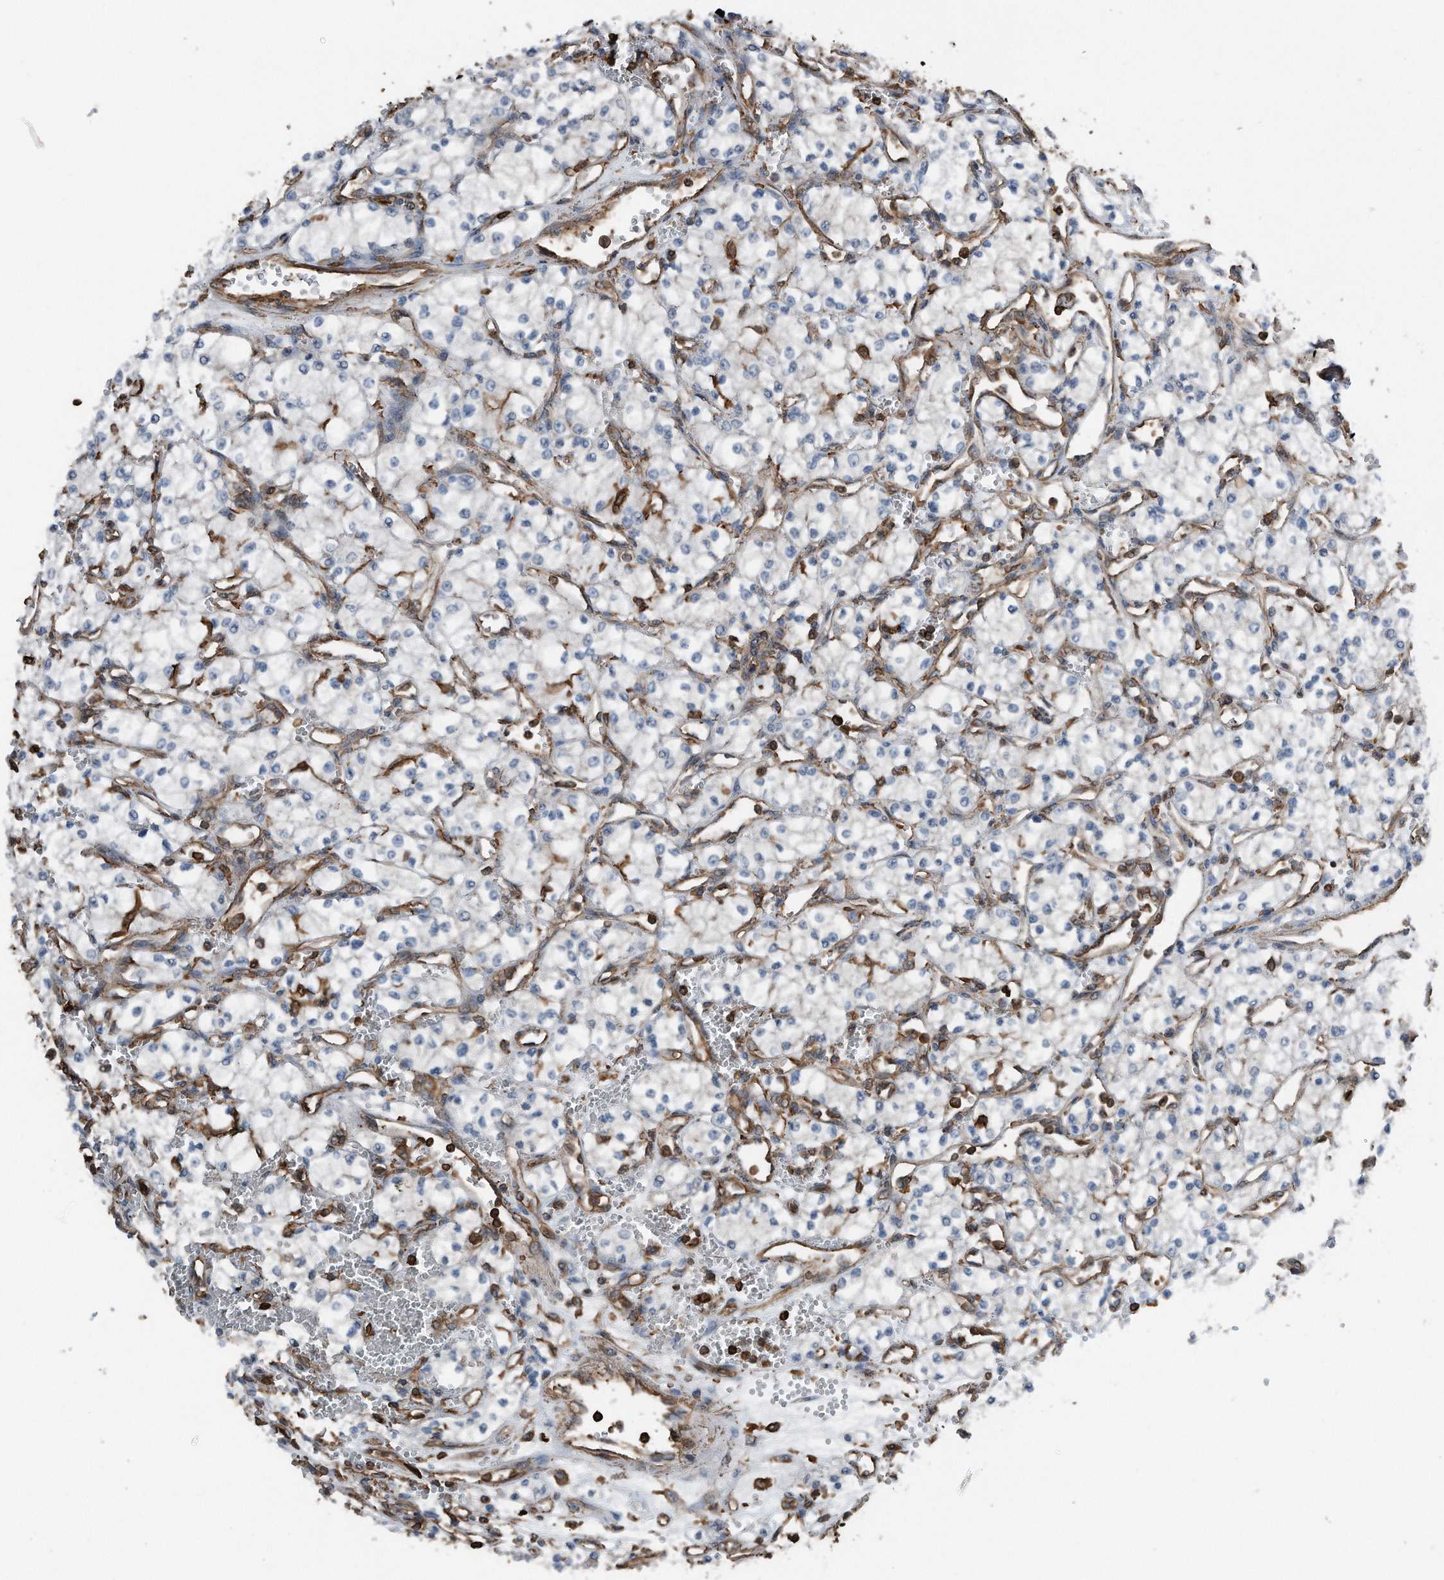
{"staining": {"intensity": "negative", "quantity": "none", "location": "none"}, "tissue": "renal cancer", "cell_type": "Tumor cells", "image_type": "cancer", "snomed": [{"axis": "morphology", "description": "Adenocarcinoma, NOS"}, {"axis": "topography", "description": "Kidney"}], "caption": "Tumor cells are negative for protein expression in human renal cancer.", "gene": "RSPO3", "patient": {"sex": "male", "age": 59}}